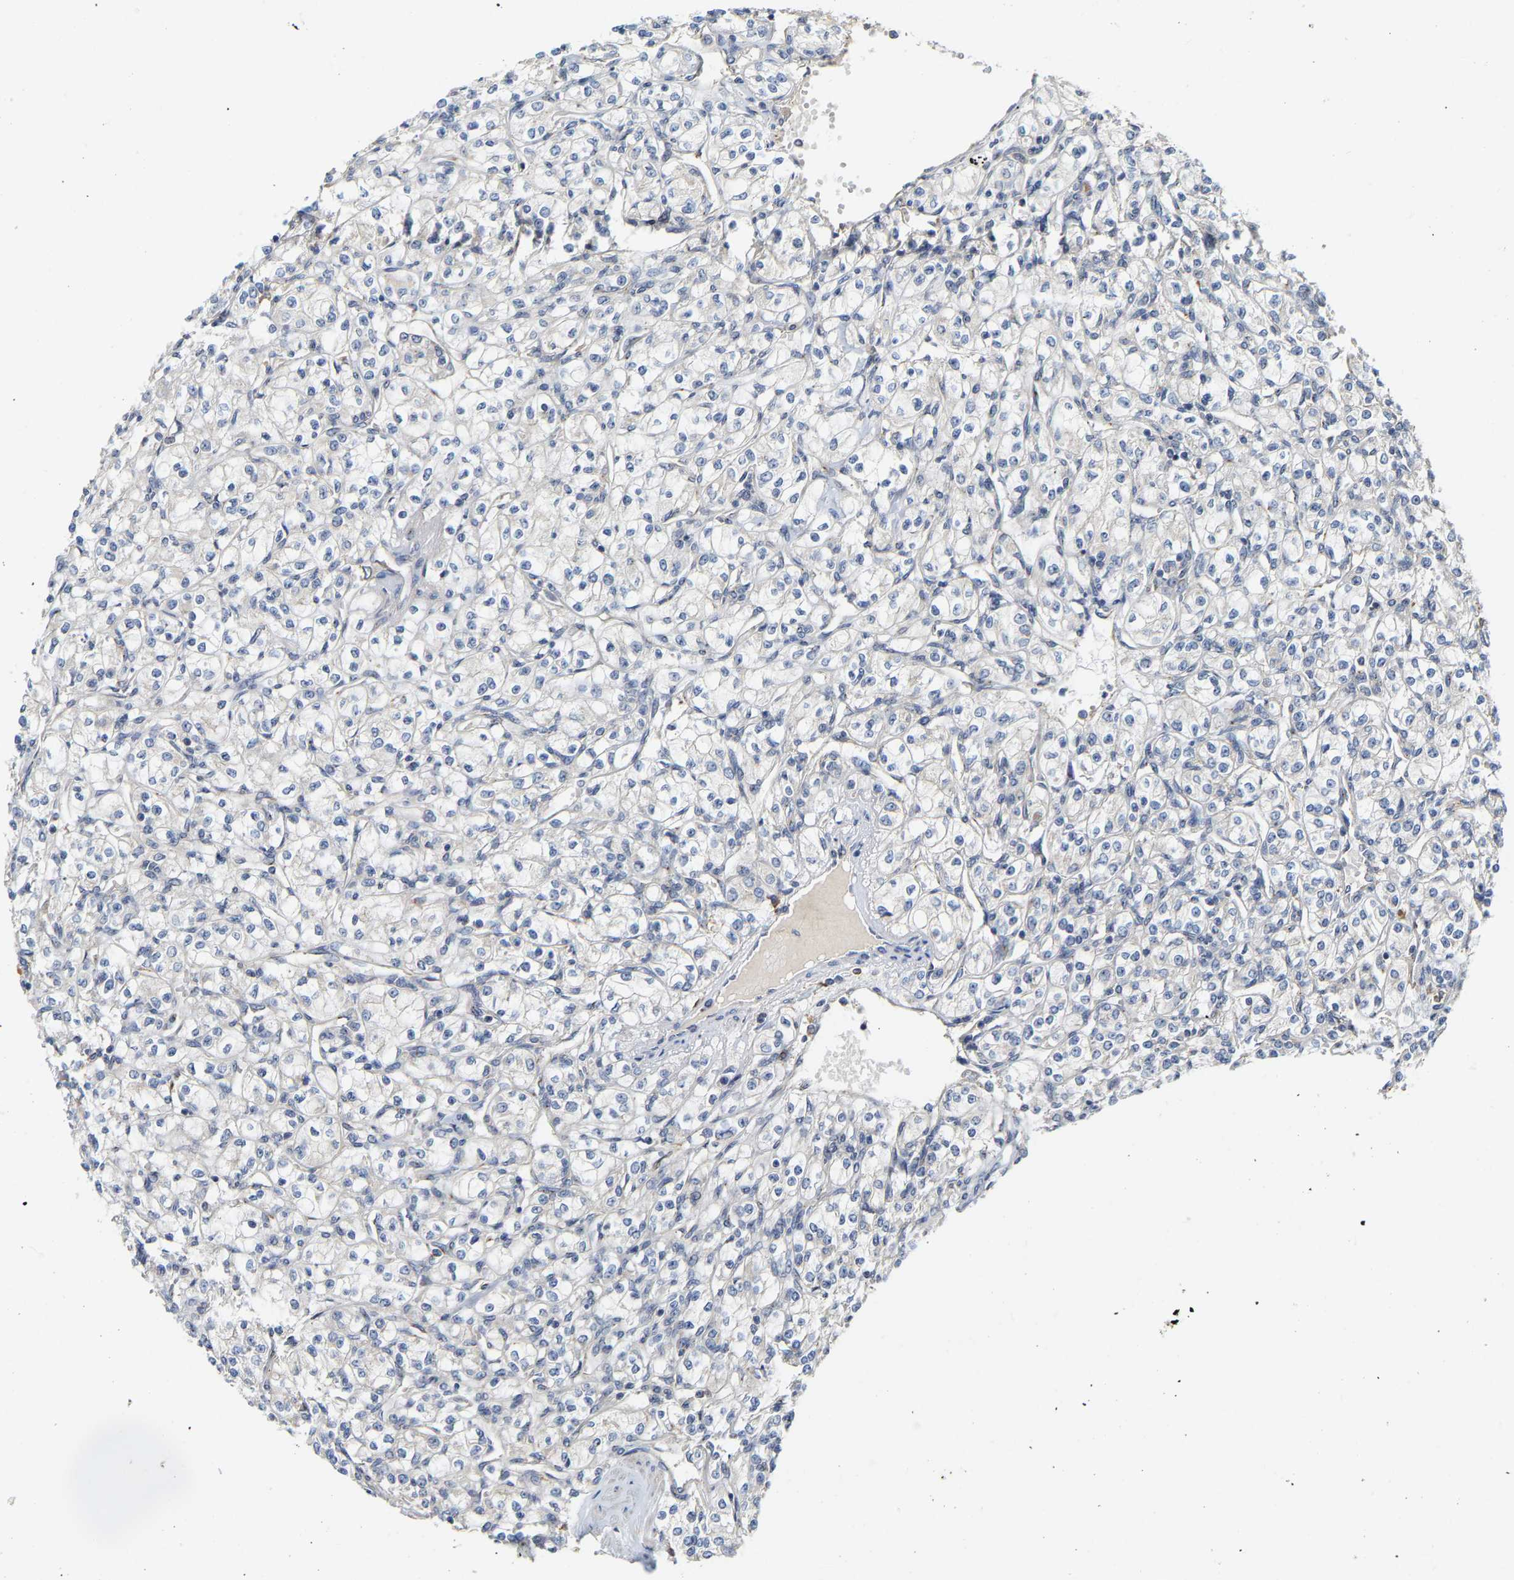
{"staining": {"intensity": "negative", "quantity": "none", "location": "none"}, "tissue": "renal cancer", "cell_type": "Tumor cells", "image_type": "cancer", "snomed": [{"axis": "morphology", "description": "Adenocarcinoma, NOS"}, {"axis": "topography", "description": "Kidney"}], "caption": "Adenocarcinoma (renal) was stained to show a protein in brown. There is no significant expression in tumor cells. (DAB (3,3'-diaminobenzidine) IHC visualized using brightfield microscopy, high magnification).", "gene": "PCNT", "patient": {"sex": "male", "age": 77}}